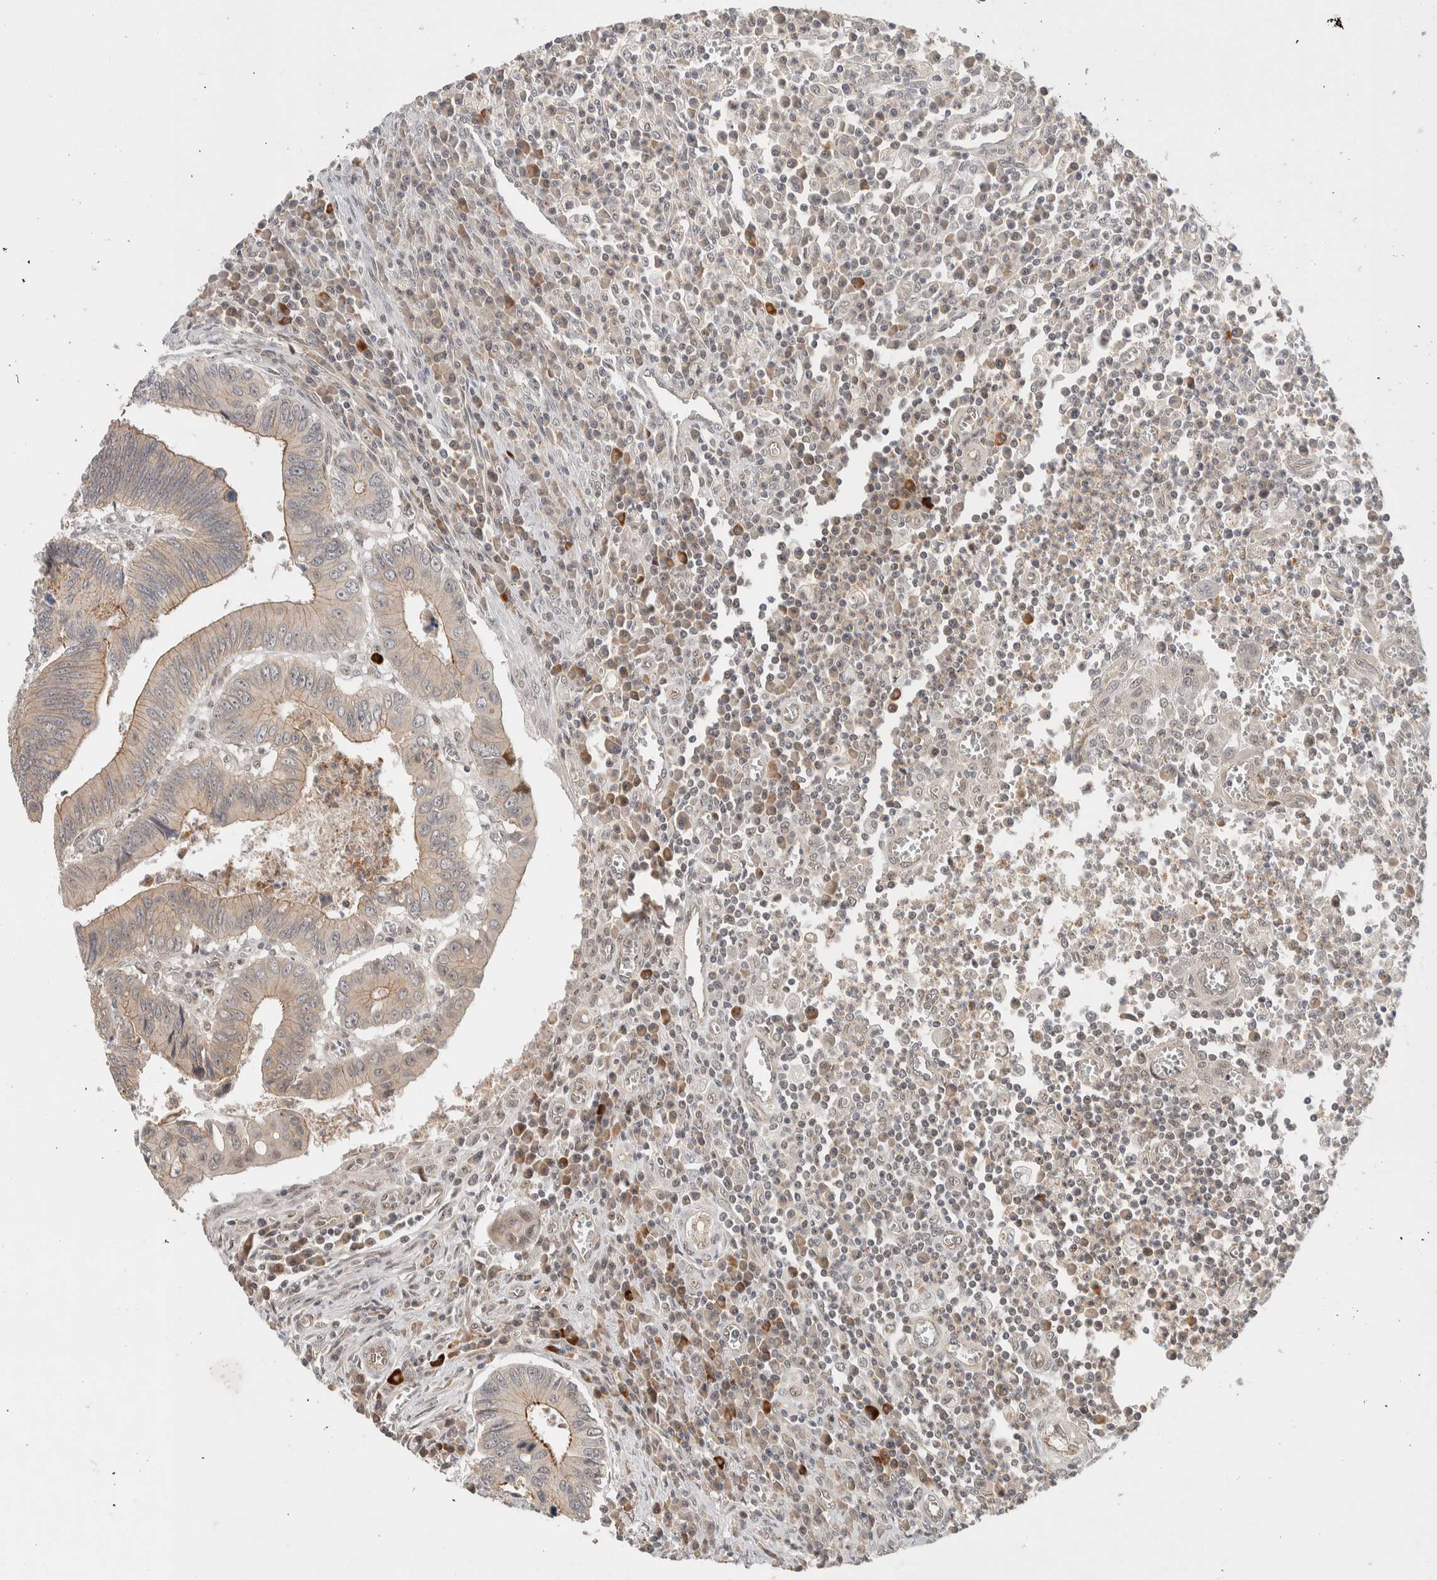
{"staining": {"intensity": "moderate", "quantity": "25%-75%", "location": "cytoplasmic/membranous"}, "tissue": "colorectal cancer", "cell_type": "Tumor cells", "image_type": "cancer", "snomed": [{"axis": "morphology", "description": "Inflammation, NOS"}, {"axis": "morphology", "description": "Adenocarcinoma, NOS"}, {"axis": "topography", "description": "Colon"}], "caption": "DAB (3,3'-diaminobenzidine) immunohistochemical staining of human colorectal cancer exhibits moderate cytoplasmic/membranous protein expression in approximately 25%-75% of tumor cells.", "gene": "DEPTOR", "patient": {"sex": "male", "age": 72}}